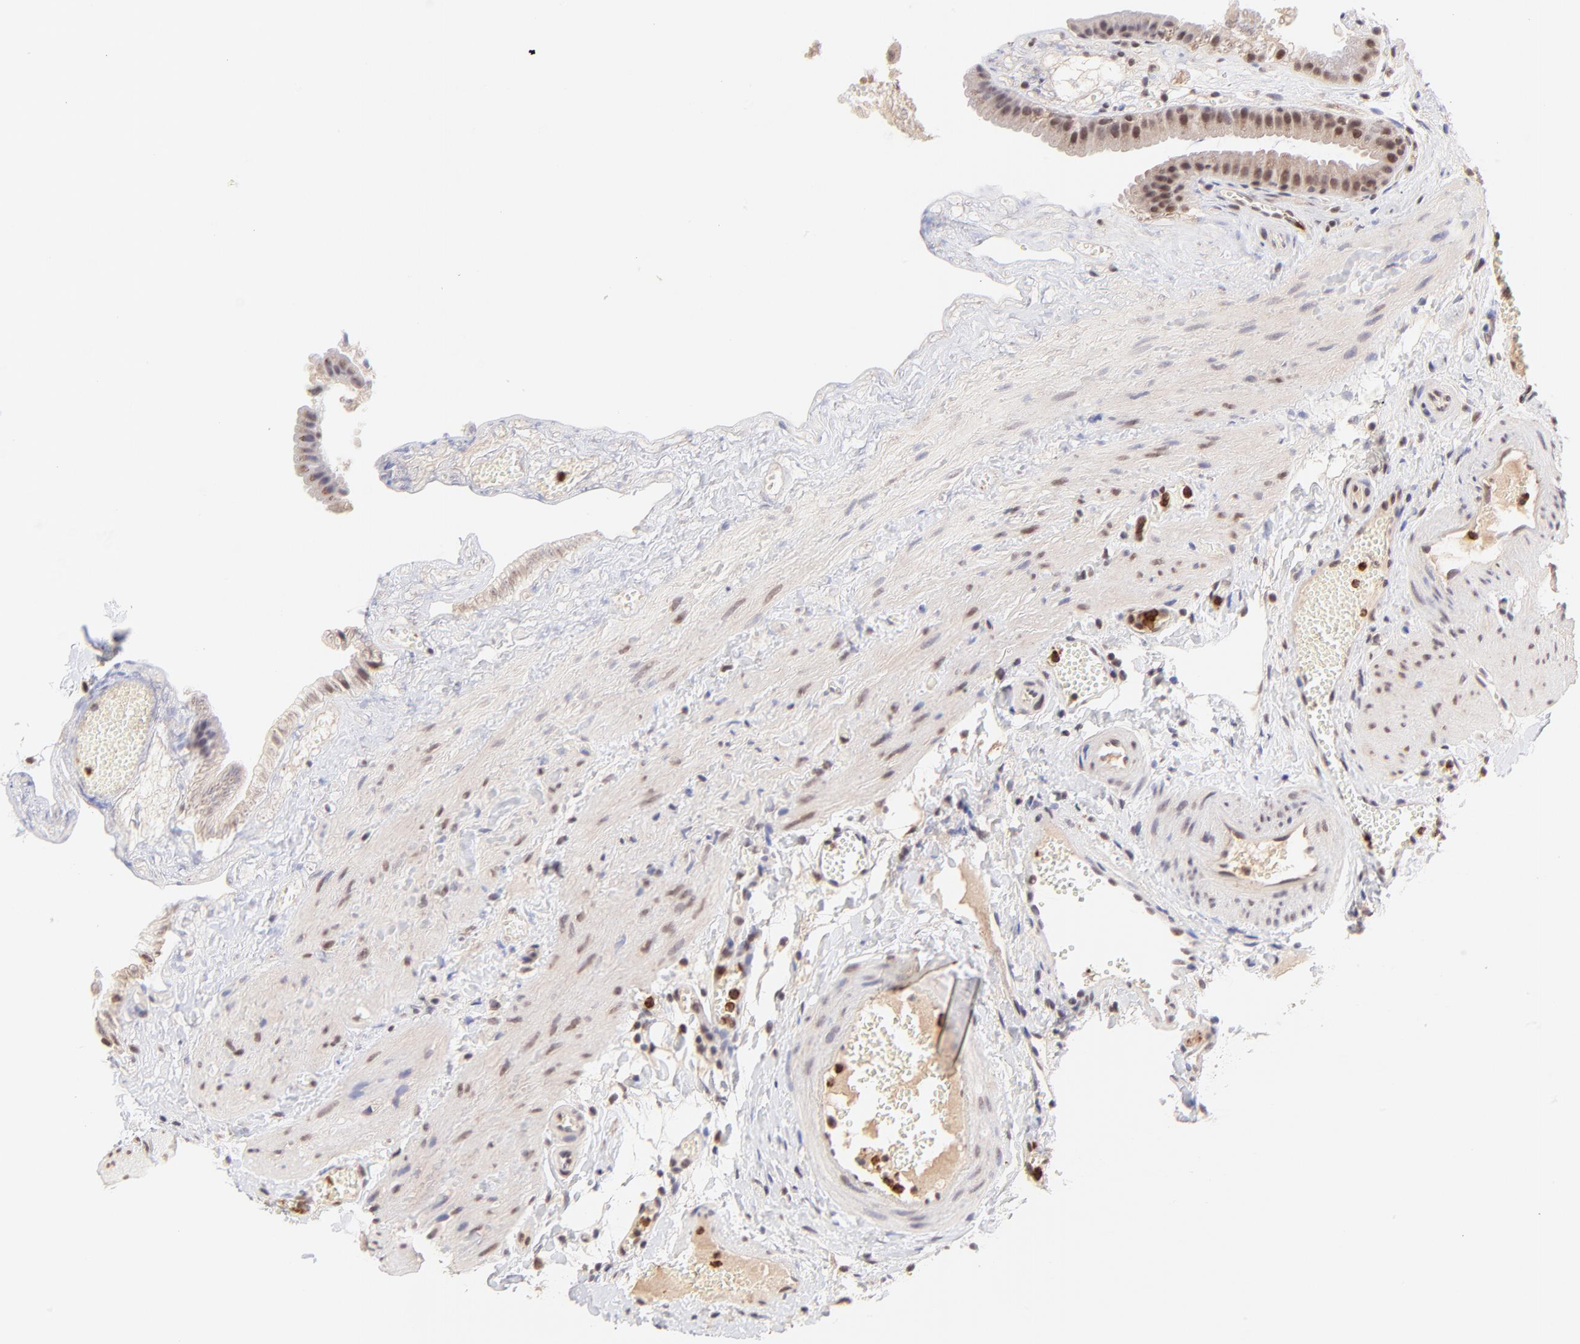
{"staining": {"intensity": "moderate", "quantity": ">75%", "location": "nuclear"}, "tissue": "gallbladder", "cell_type": "Glandular cells", "image_type": "normal", "snomed": [{"axis": "morphology", "description": "Normal tissue, NOS"}, {"axis": "topography", "description": "Gallbladder"}], "caption": "IHC photomicrograph of normal gallbladder: human gallbladder stained using immunohistochemistry demonstrates medium levels of moderate protein expression localized specifically in the nuclear of glandular cells, appearing as a nuclear brown color.", "gene": "MED12", "patient": {"sex": "female", "age": 24}}